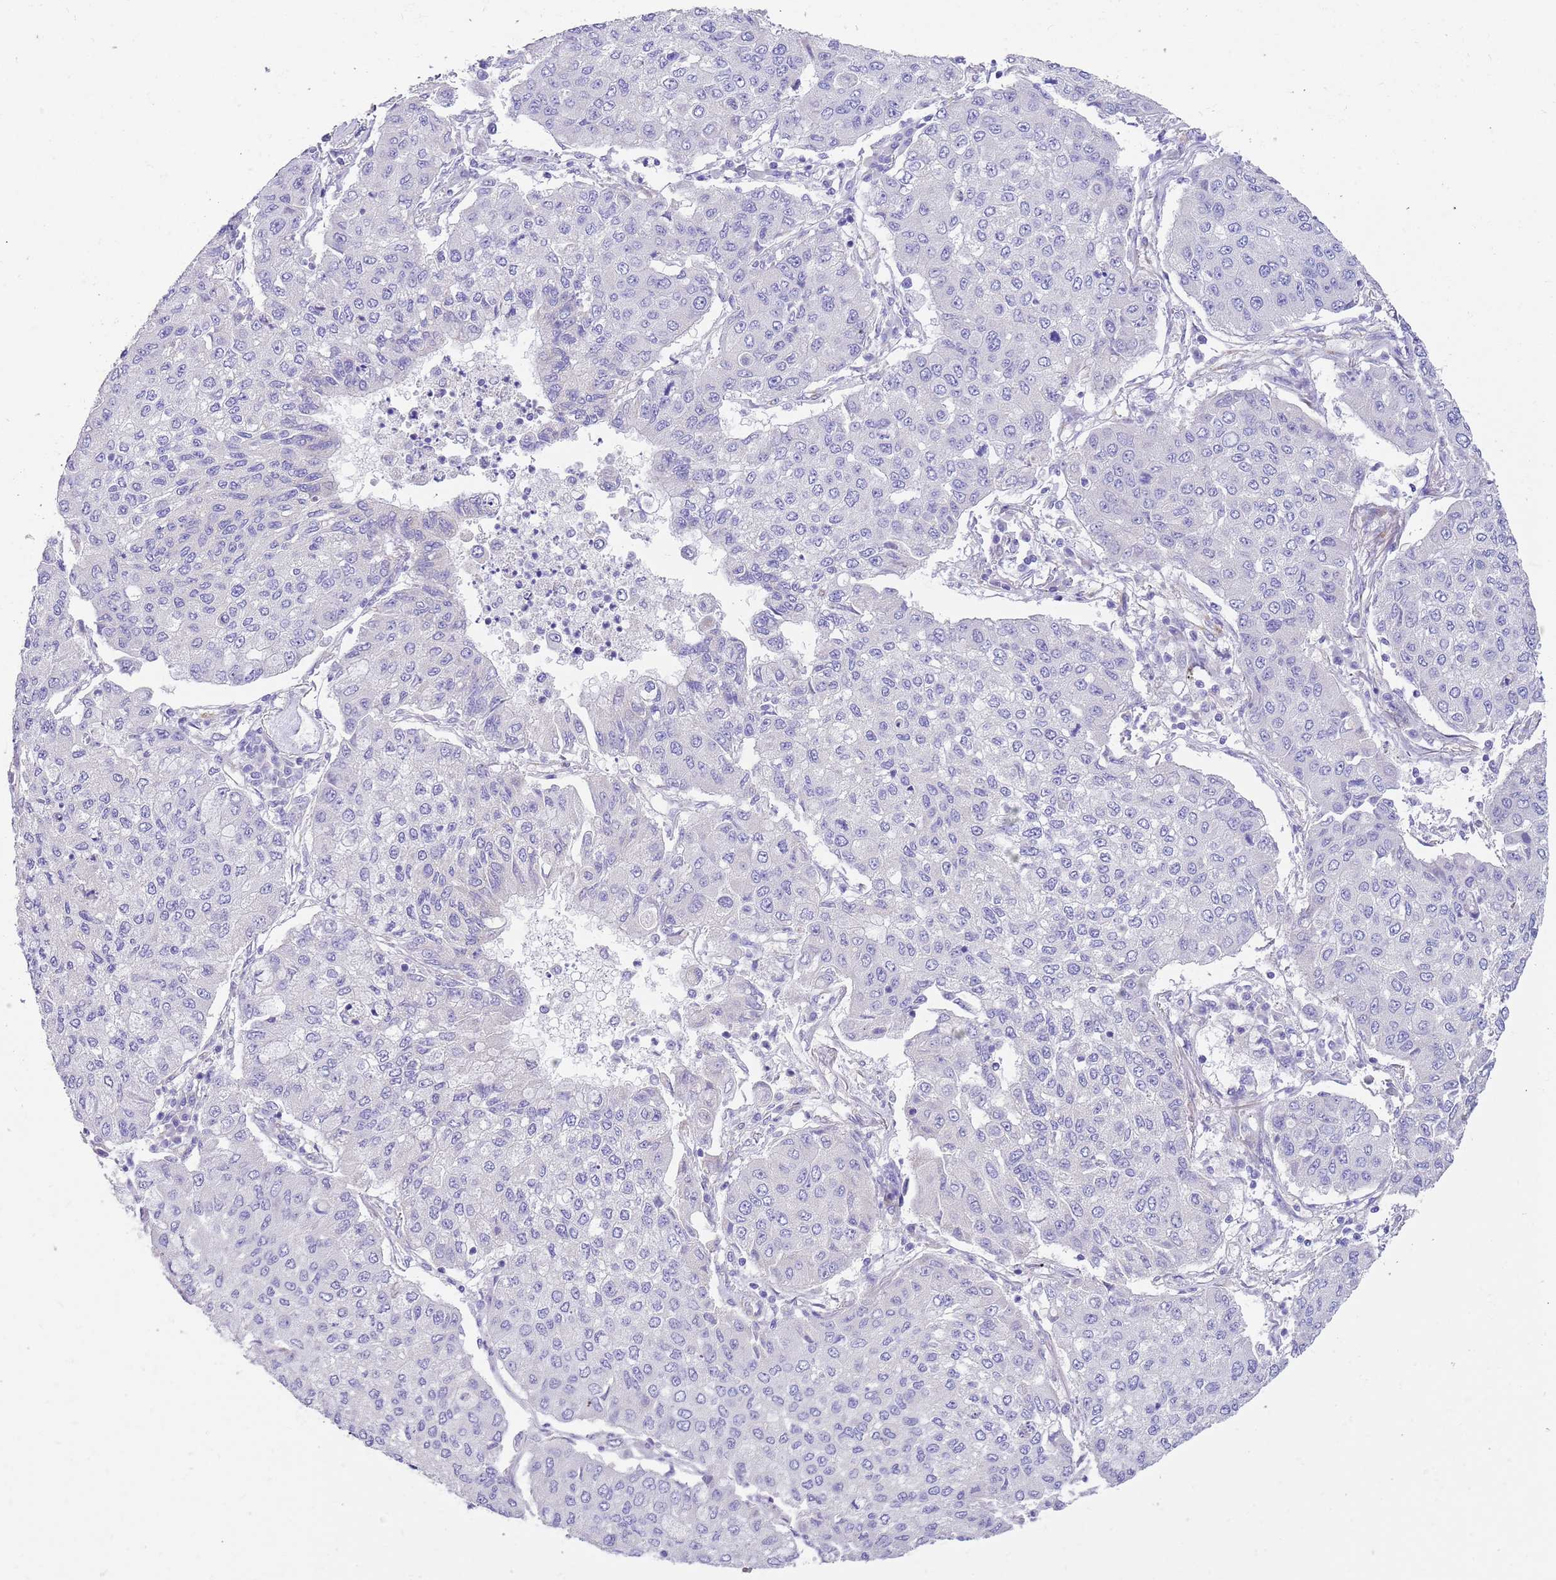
{"staining": {"intensity": "negative", "quantity": "none", "location": "none"}, "tissue": "lung cancer", "cell_type": "Tumor cells", "image_type": "cancer", "snomed": [{"axis": "morphology", "description": "Squamous cell carcinoma, NOS"}, {"axis": "topography", "description": "Lung"}], "caption": "Lung cancer (squamous cell carcinoma) stained for a protein using immunohistochemistry displays no expression tumor cells.", "gene": "SERINC3", "patient": {"sex": "male", "age": 74}}